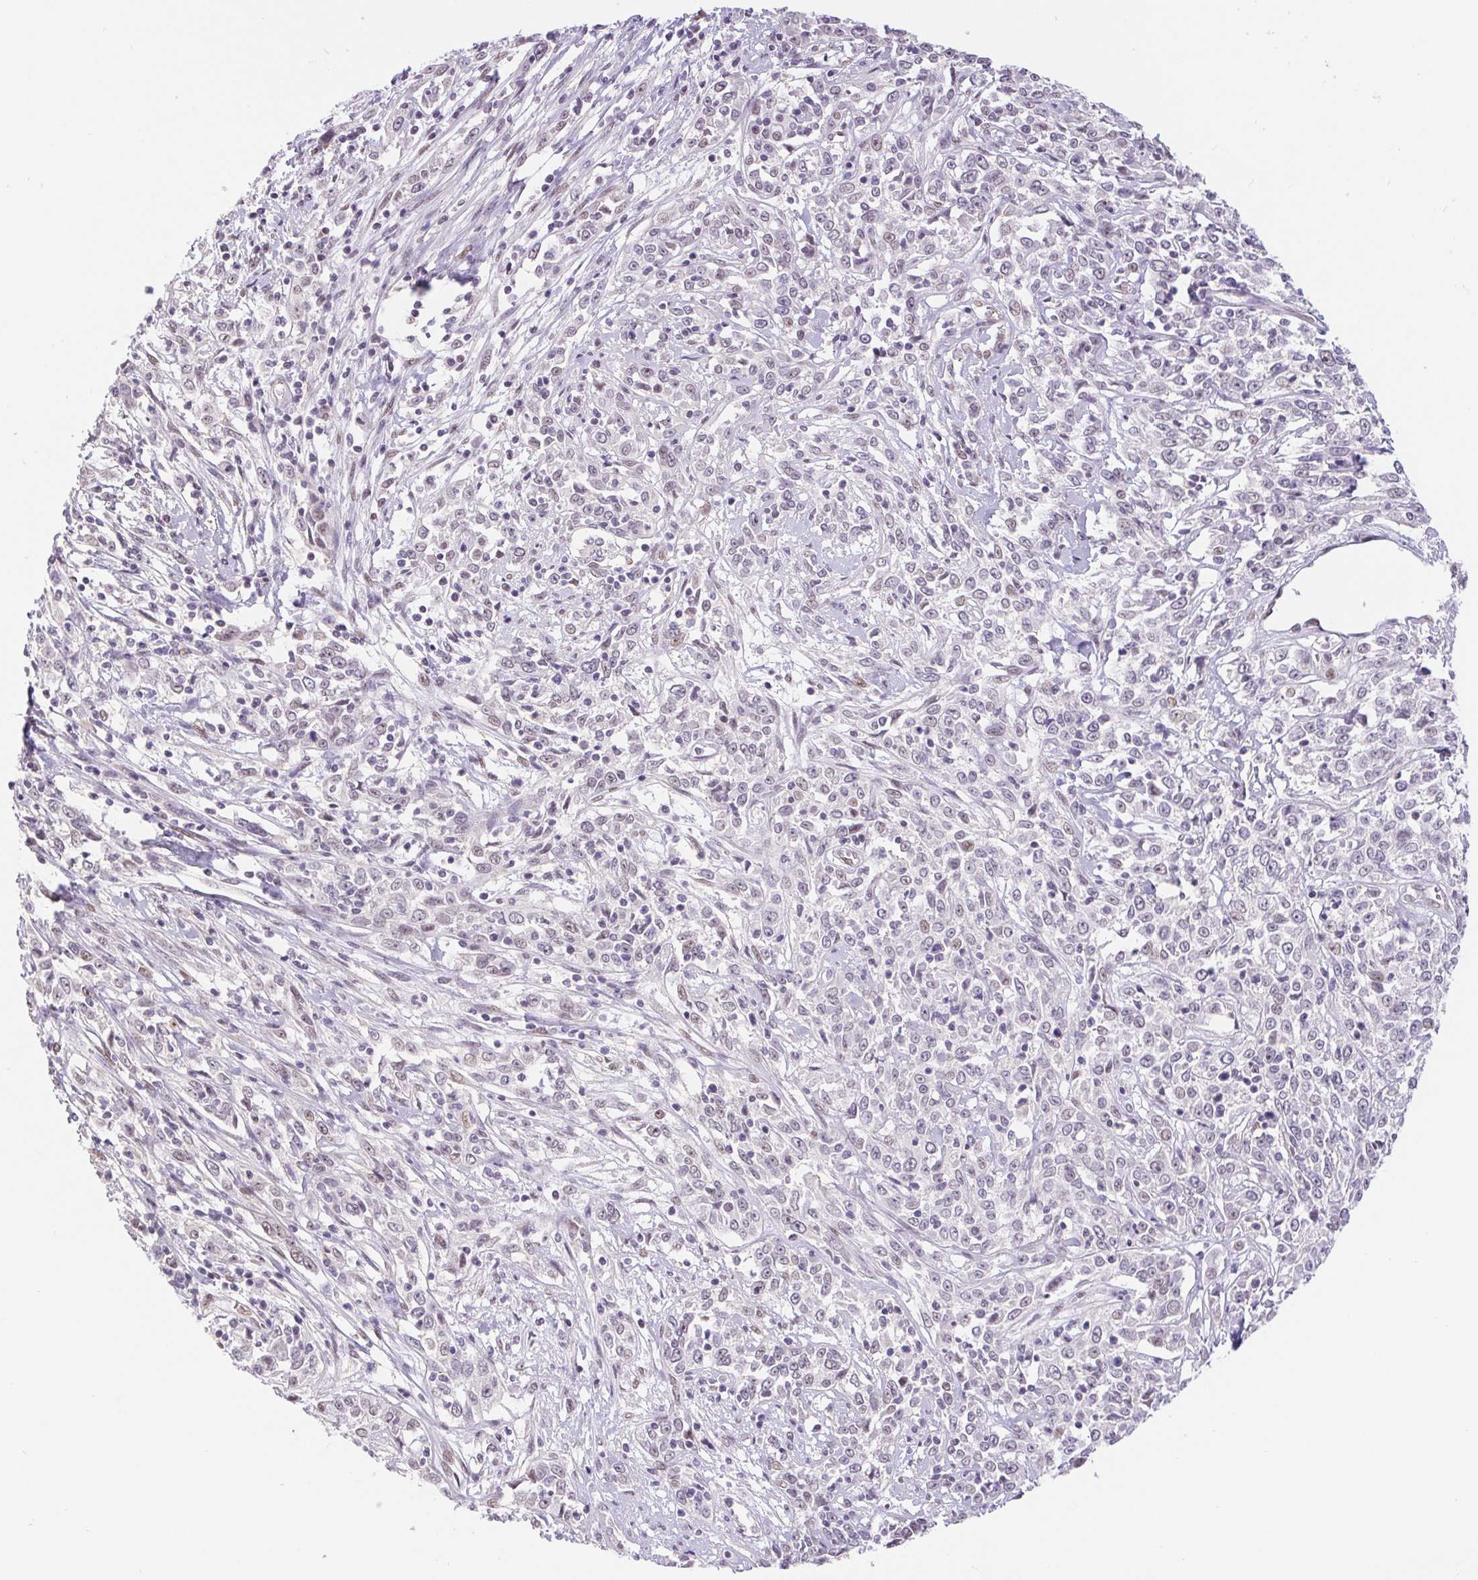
{"staining": {"intensity": "negative", "quantity": "none", "location": "none"}, "tissue": "cervical cancer", "cell_type": "Tumor cells", "image_type": "cancer", "snomed": [{"axis": "morphology", "description": "Adenocarcinoma, NOS"}, {"axis": "topography", "description": "Cervix"}], "caption": "This is an immunohistochemistry photomicrograph of cervical cancer. There is no staining in tumor cells.", "gene": "CAND1", "patient": {"sex": "female", "age": 40}}